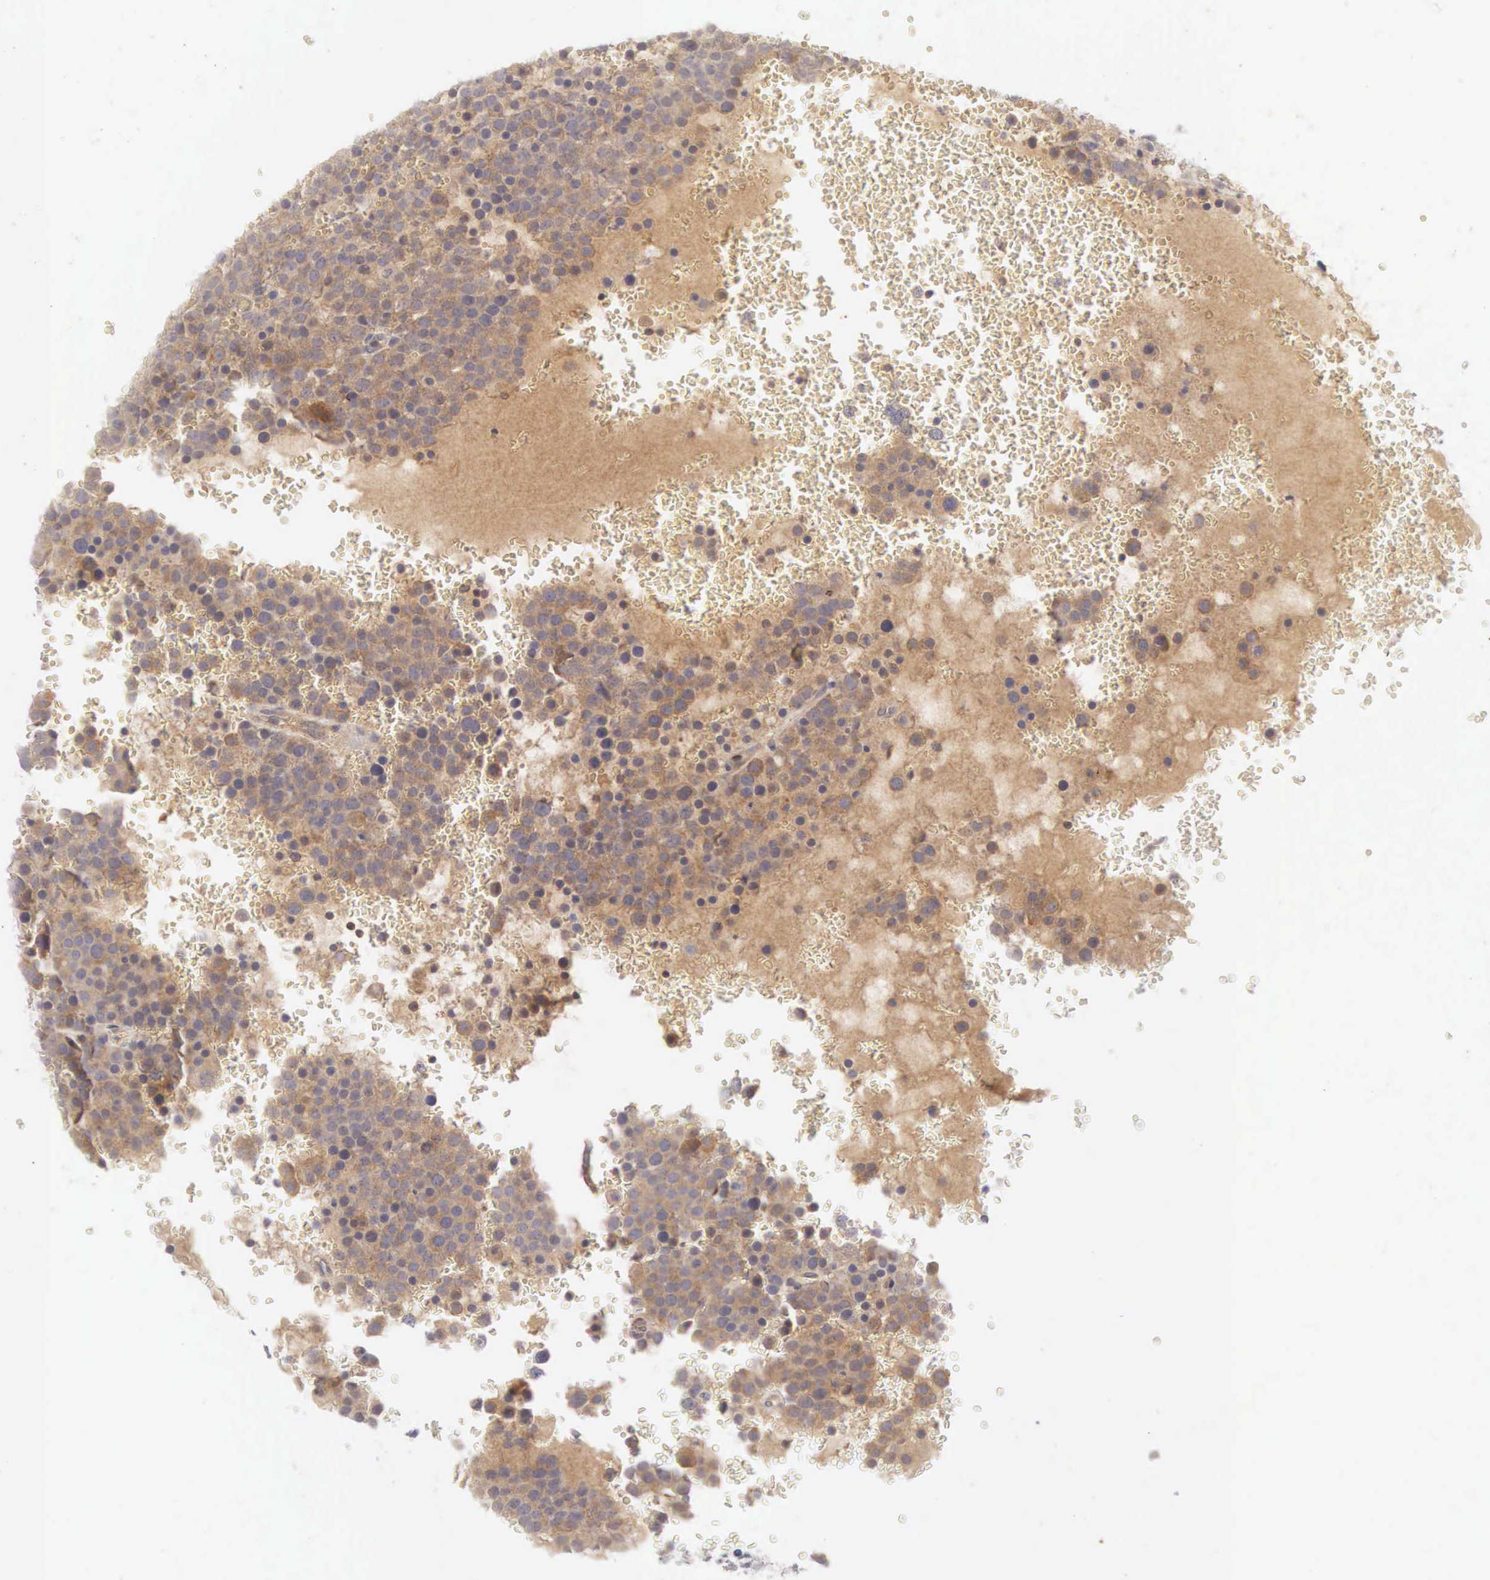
{"staining": {"intensity": "weak", "quantity": ">75%", "location": "cytoplasmic/membranous"}, "tissue": "testis cancer", "cell_type": "Tumor cells", "image_type": "cancer", "snomed": [{"axis": "morphology", "description": "Seminoma, NOS"}, {"axis": "topography", "description": "Testis"}], "caption": "This image reveals testis cancer (seminoma) stained with immunohistochemistry (IHC) to label a protein in brown. The cytoplasmic/membranous of tumor cells show weak positivity for the protein. Nuclei are counter-stained blue.", "gene": "CD1A", "patient": {"sex": "male", "age": 71}}